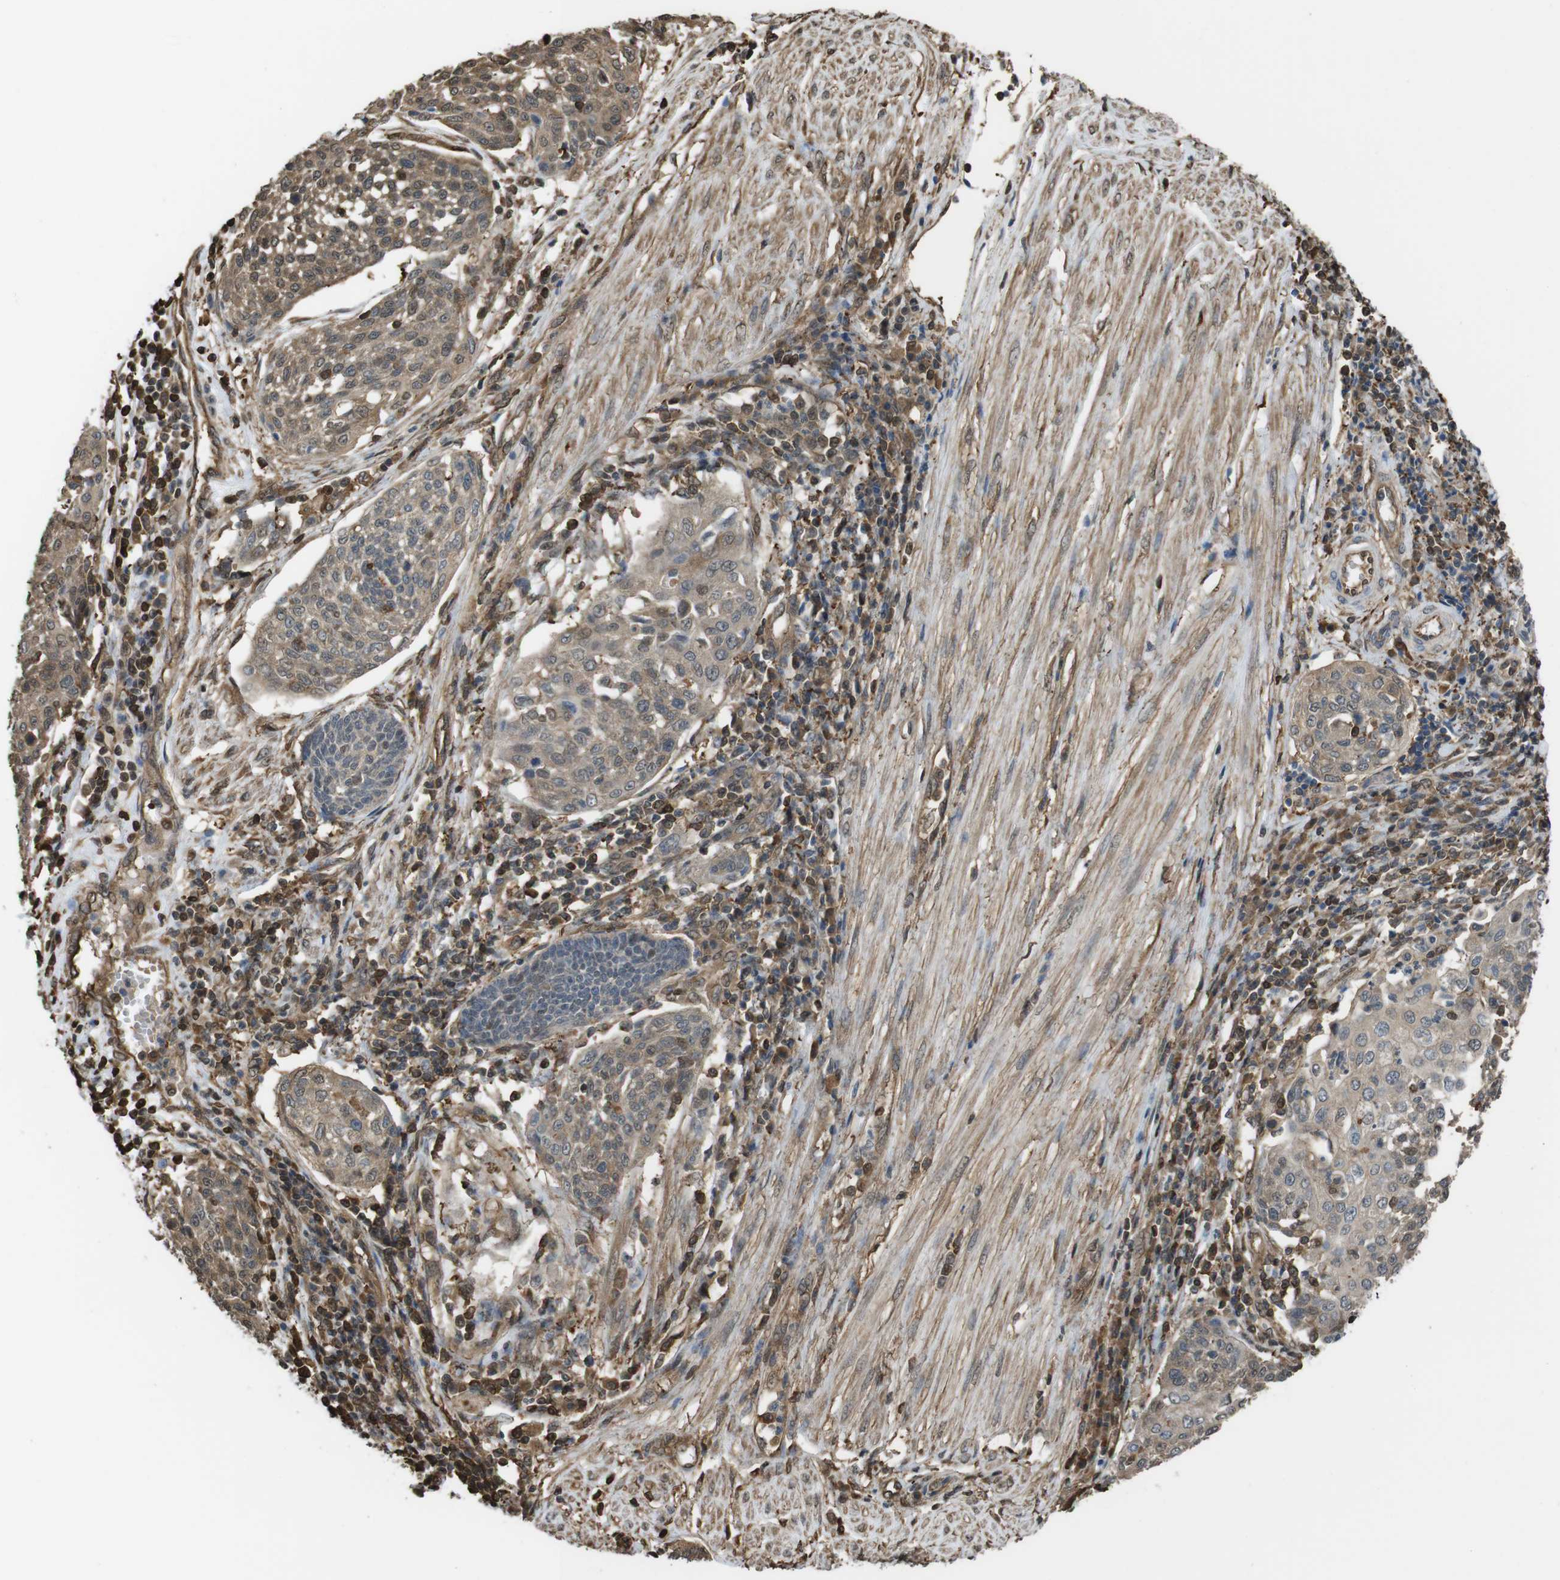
{"staining": {"intensity": "moderate", "quantity": ">75%", "location": "cytoplasmic/membranous,nuclear"}, "tissue": "cervical cancer", "cell_type": "Tumor cells", "image_type": "cancer", "snomed": [{"axis": "morphology", "description": "Squamous cell carcinoma, NOS"}, {"axis": "topography", "description": "Cervix"}], "caption": "Tumor cells show moderate cytoplasmic/membranous and nuclear staining in approximately >75% of cells in cervical cancer.", "gene": "ARHGDIA", "patient": {"sex": "female", "age": 34}}